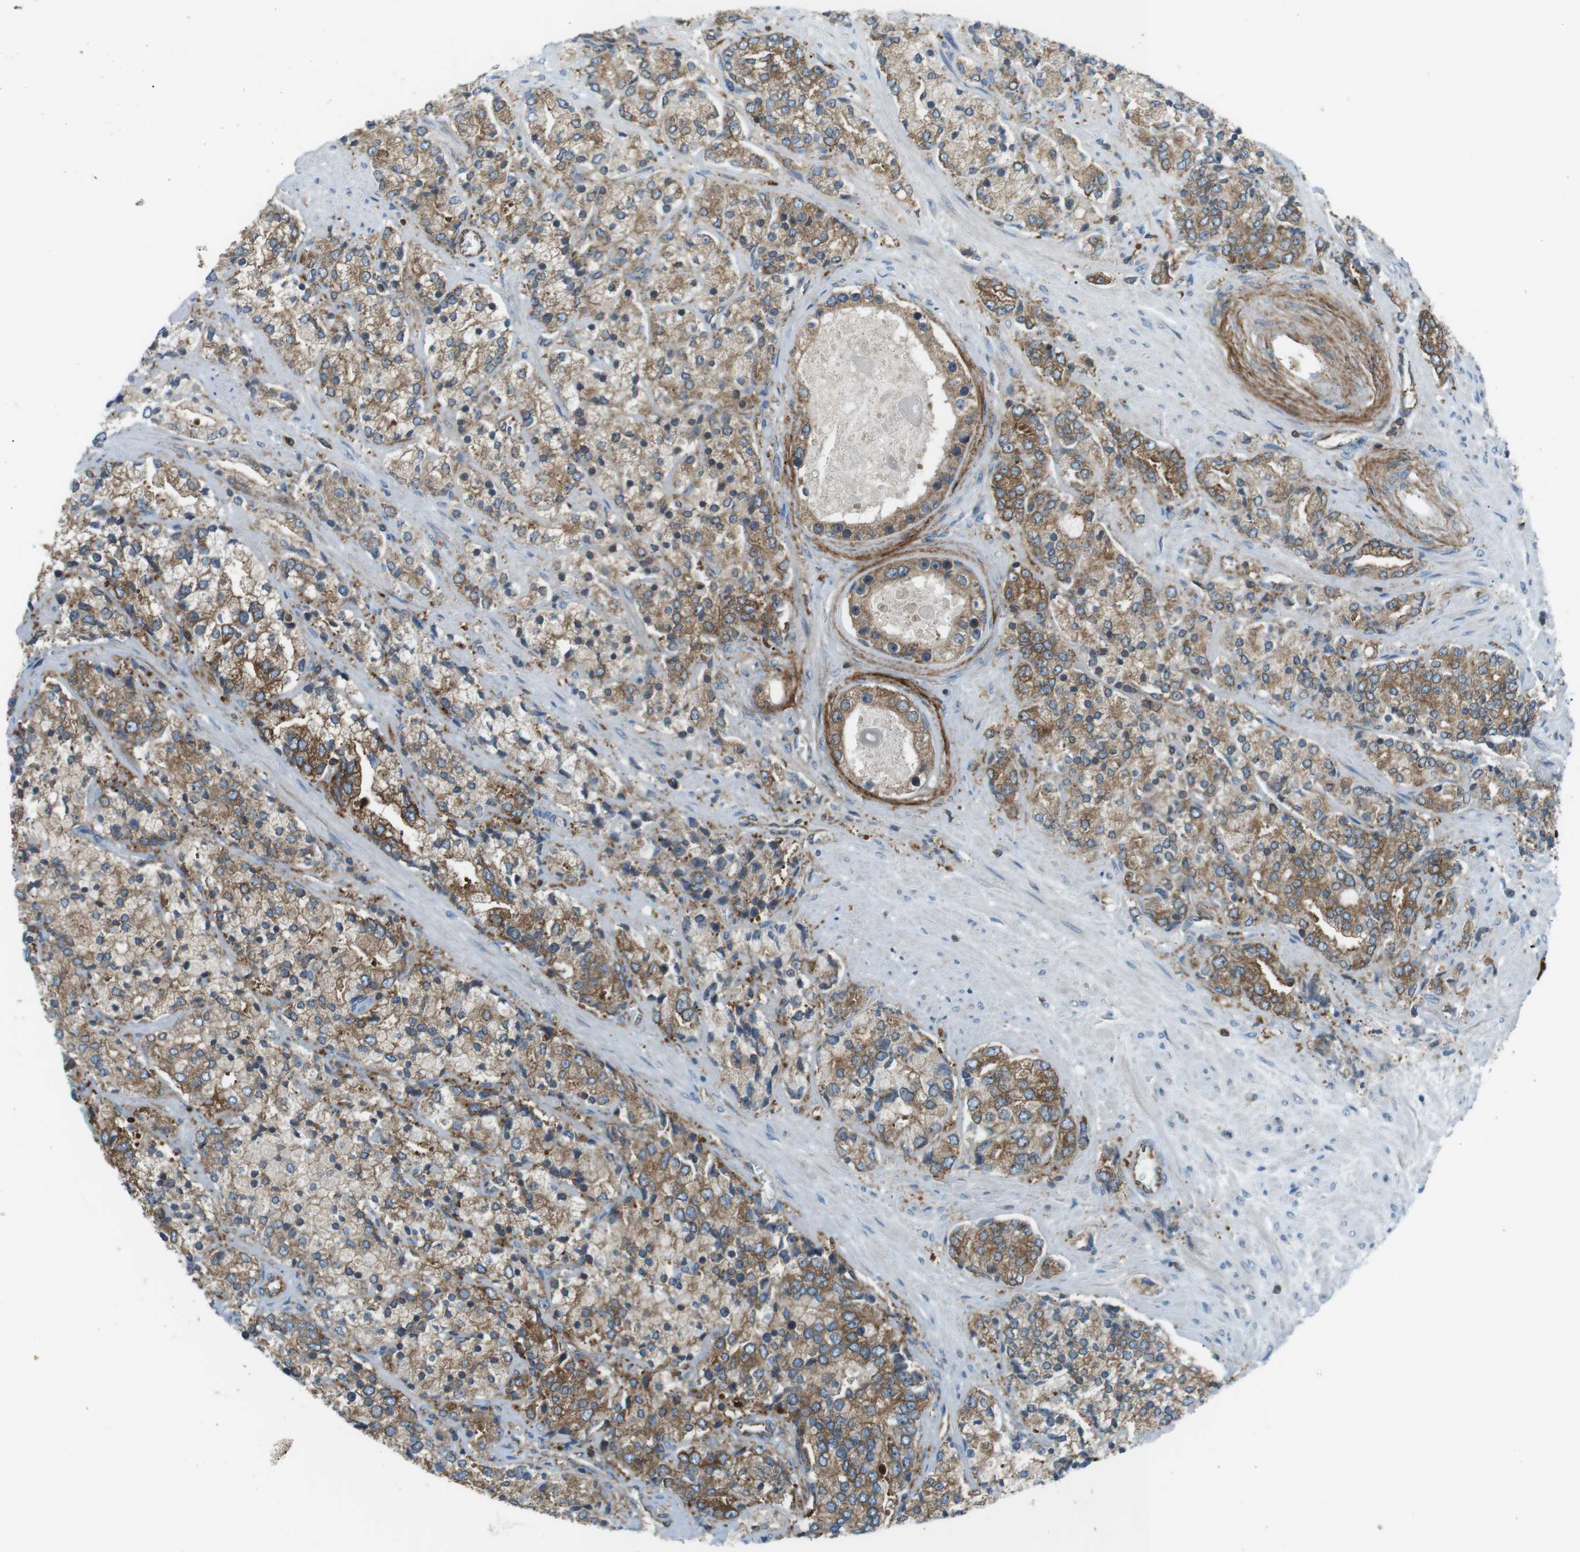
{"staining": {"intensity": "moderate", "quantity": ">75%", "location": "cytoplasmic/membranous"}, "tissue": "prostate cancer", "cell_type": "Tumor cells", "image_type": "cancer", "snomed": [{"axis": "morphology", "description": "Adenocarcinoma, High grade"}, {"axis": "topography", "description": "Prostate"}], "caption": "Human prostate cancer stained with a brown dye demonstrates moderate cytoplasmic/membranous positive expression in about >75% of tumor cells.", "gene": "FLII", "patient": {"sex": "male", "age": 71}}